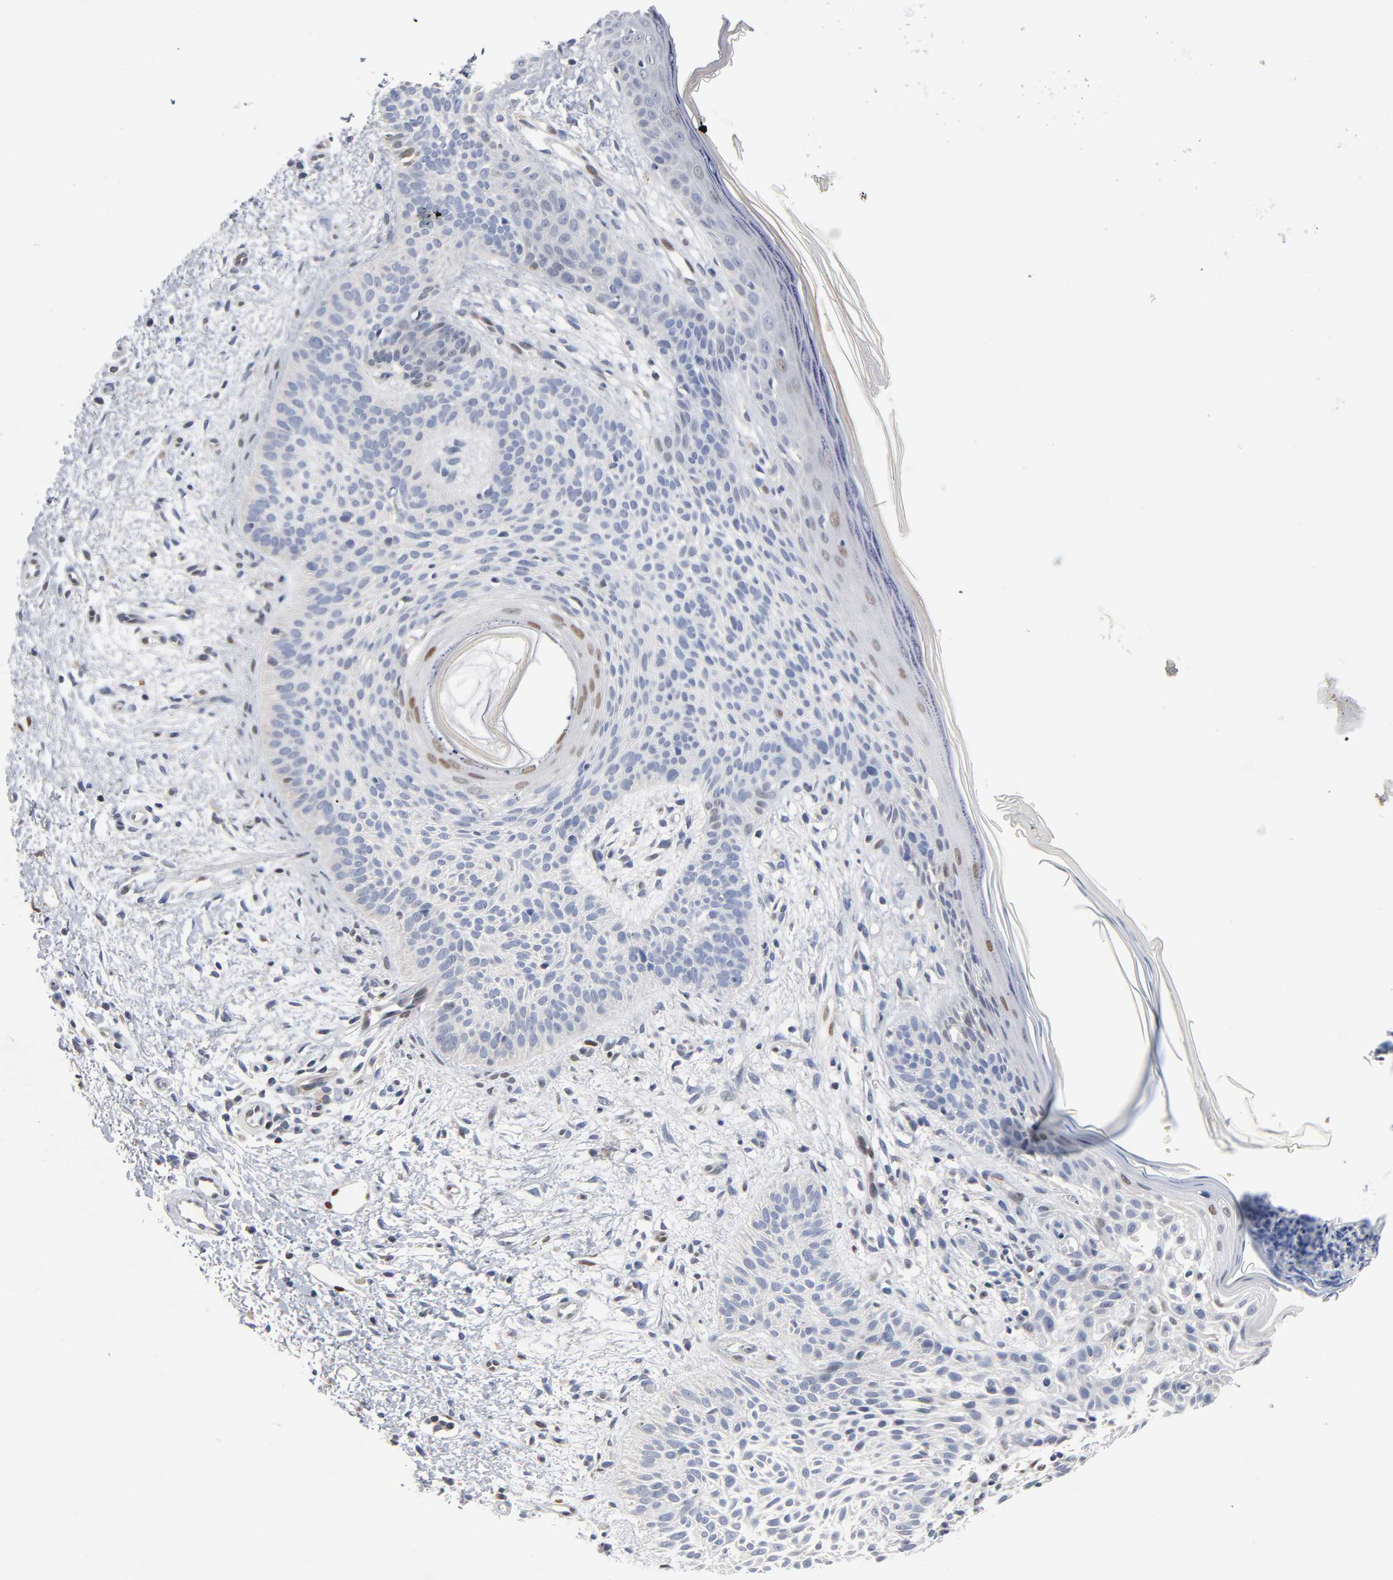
{"staining": {"intensity": "negative", "quantity": "none", "location": "none"}, "tissue": "skin cancer", "cell_type": "Tumor cells", "image_type": "cancer", "snomed": [{"axis": "morphology", "description": "Normal tissue, NOS"}, {"axis": "morphology", "description": "Basal cell carcinoma"}, {"axis": "topography", "description": "Skin"}], "caption": "An immunohistochemistry photomicrograph of skin cancer (basal cell carcinoma) is shown. There is no staining in tumor cells of skin cancer (basal cell carcinoma).", "gene": "NFATC1", "patient": {"sex": "female", "age": 69}}